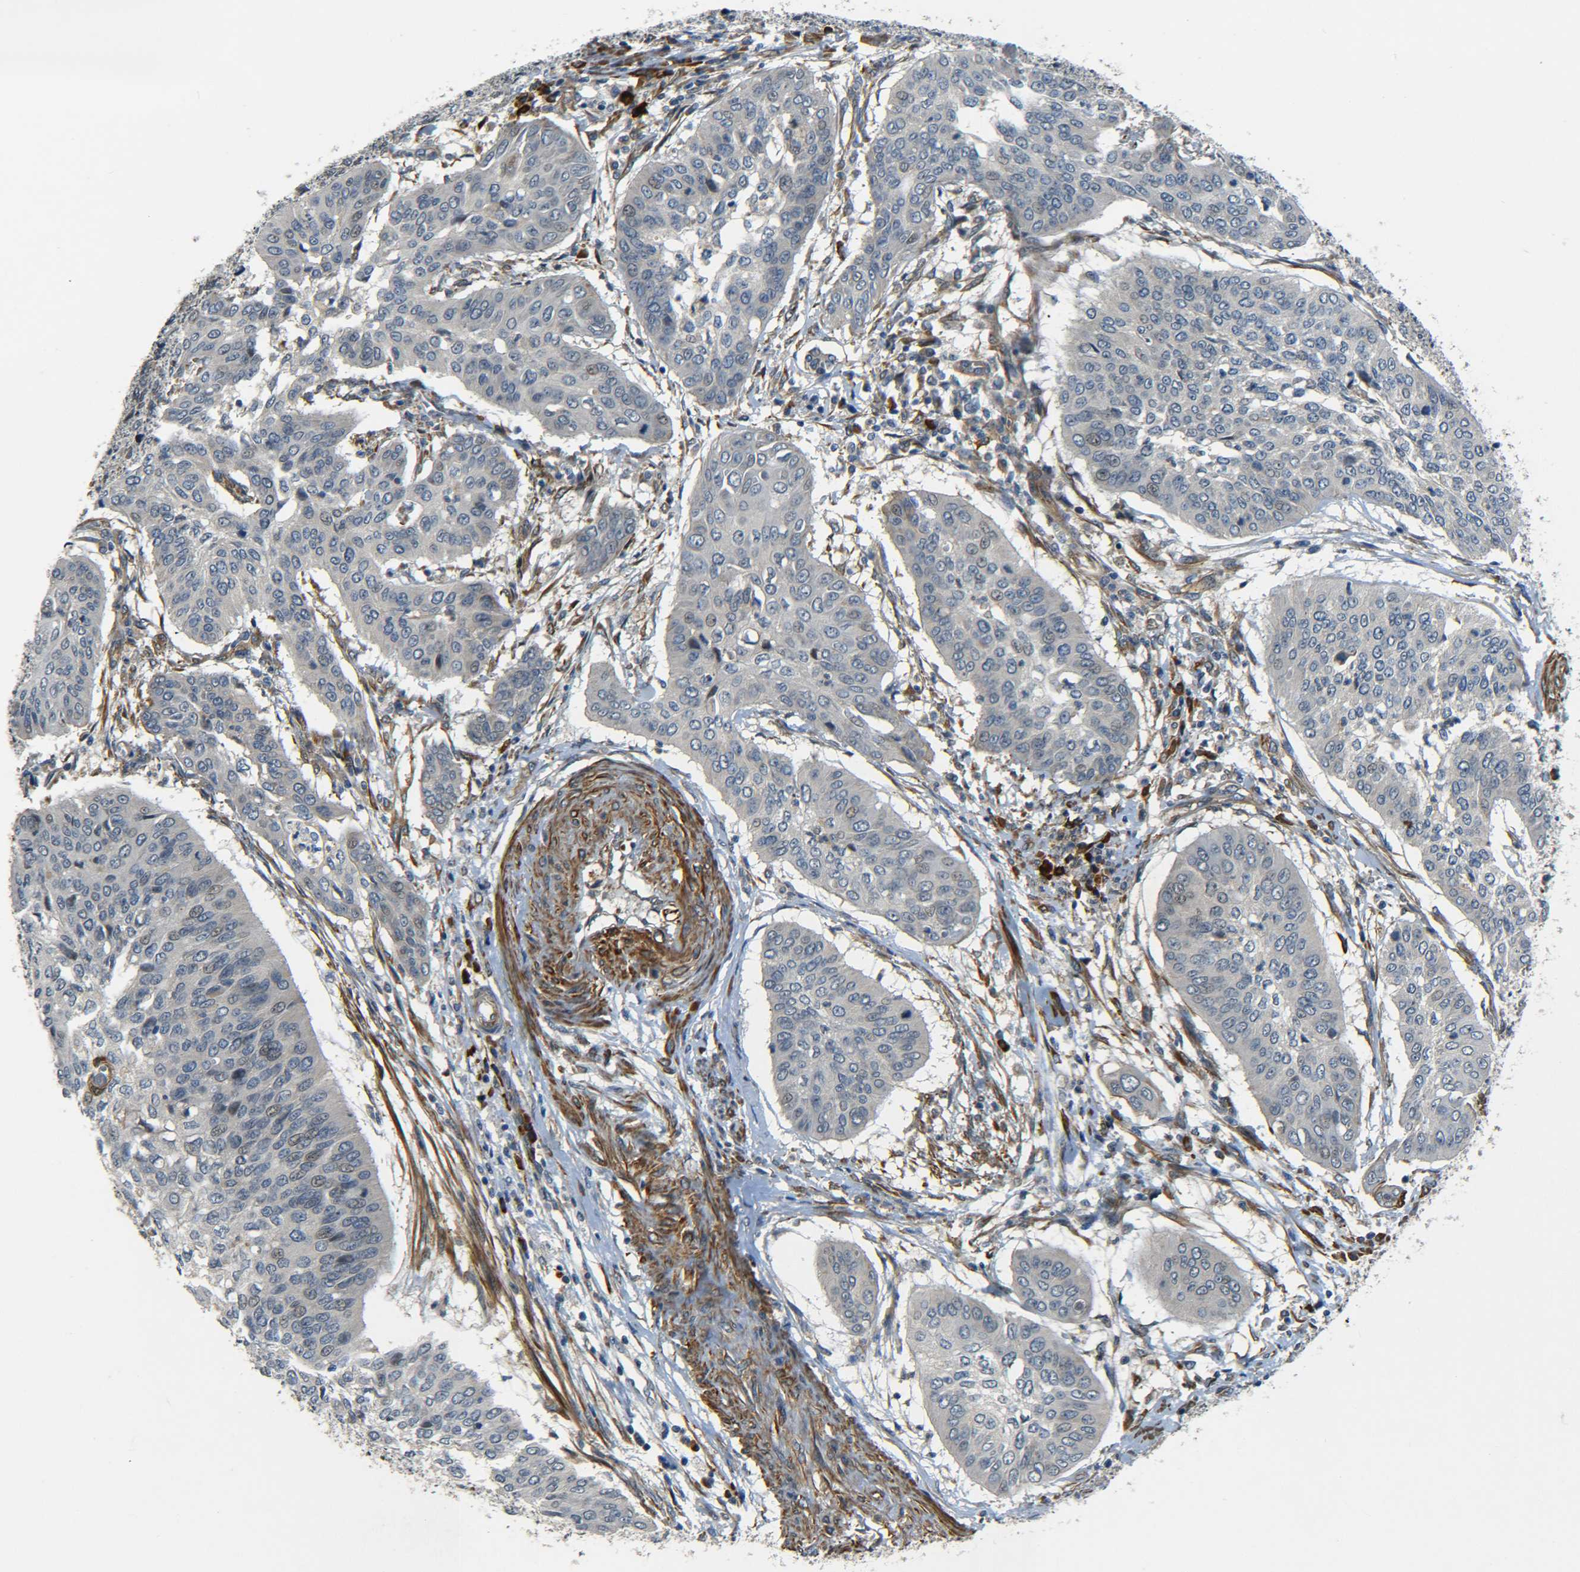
{"staining": {"intensity": "weak", "quantity": "<25%", "location": "nuclear"}, "tissue": "cervical cancer", "cell_type": "Tumor cells", "image_type": "cancer", "snomed": [{"axis": "morphology", "description": "Normal tissue, NOS"}, {"axis": "morphology", "description": "Squamous cell carcinoma, NOS"}, {"axis": "topography", "description": "Cervix"}], "caption": "The immunohistochemistry image has no significant staining in tumor cells of cervical cancer (squamous cell carcinoma) tissue.", "gene": "MEIS1", "patient": {"sex": "female", "age": 39}}